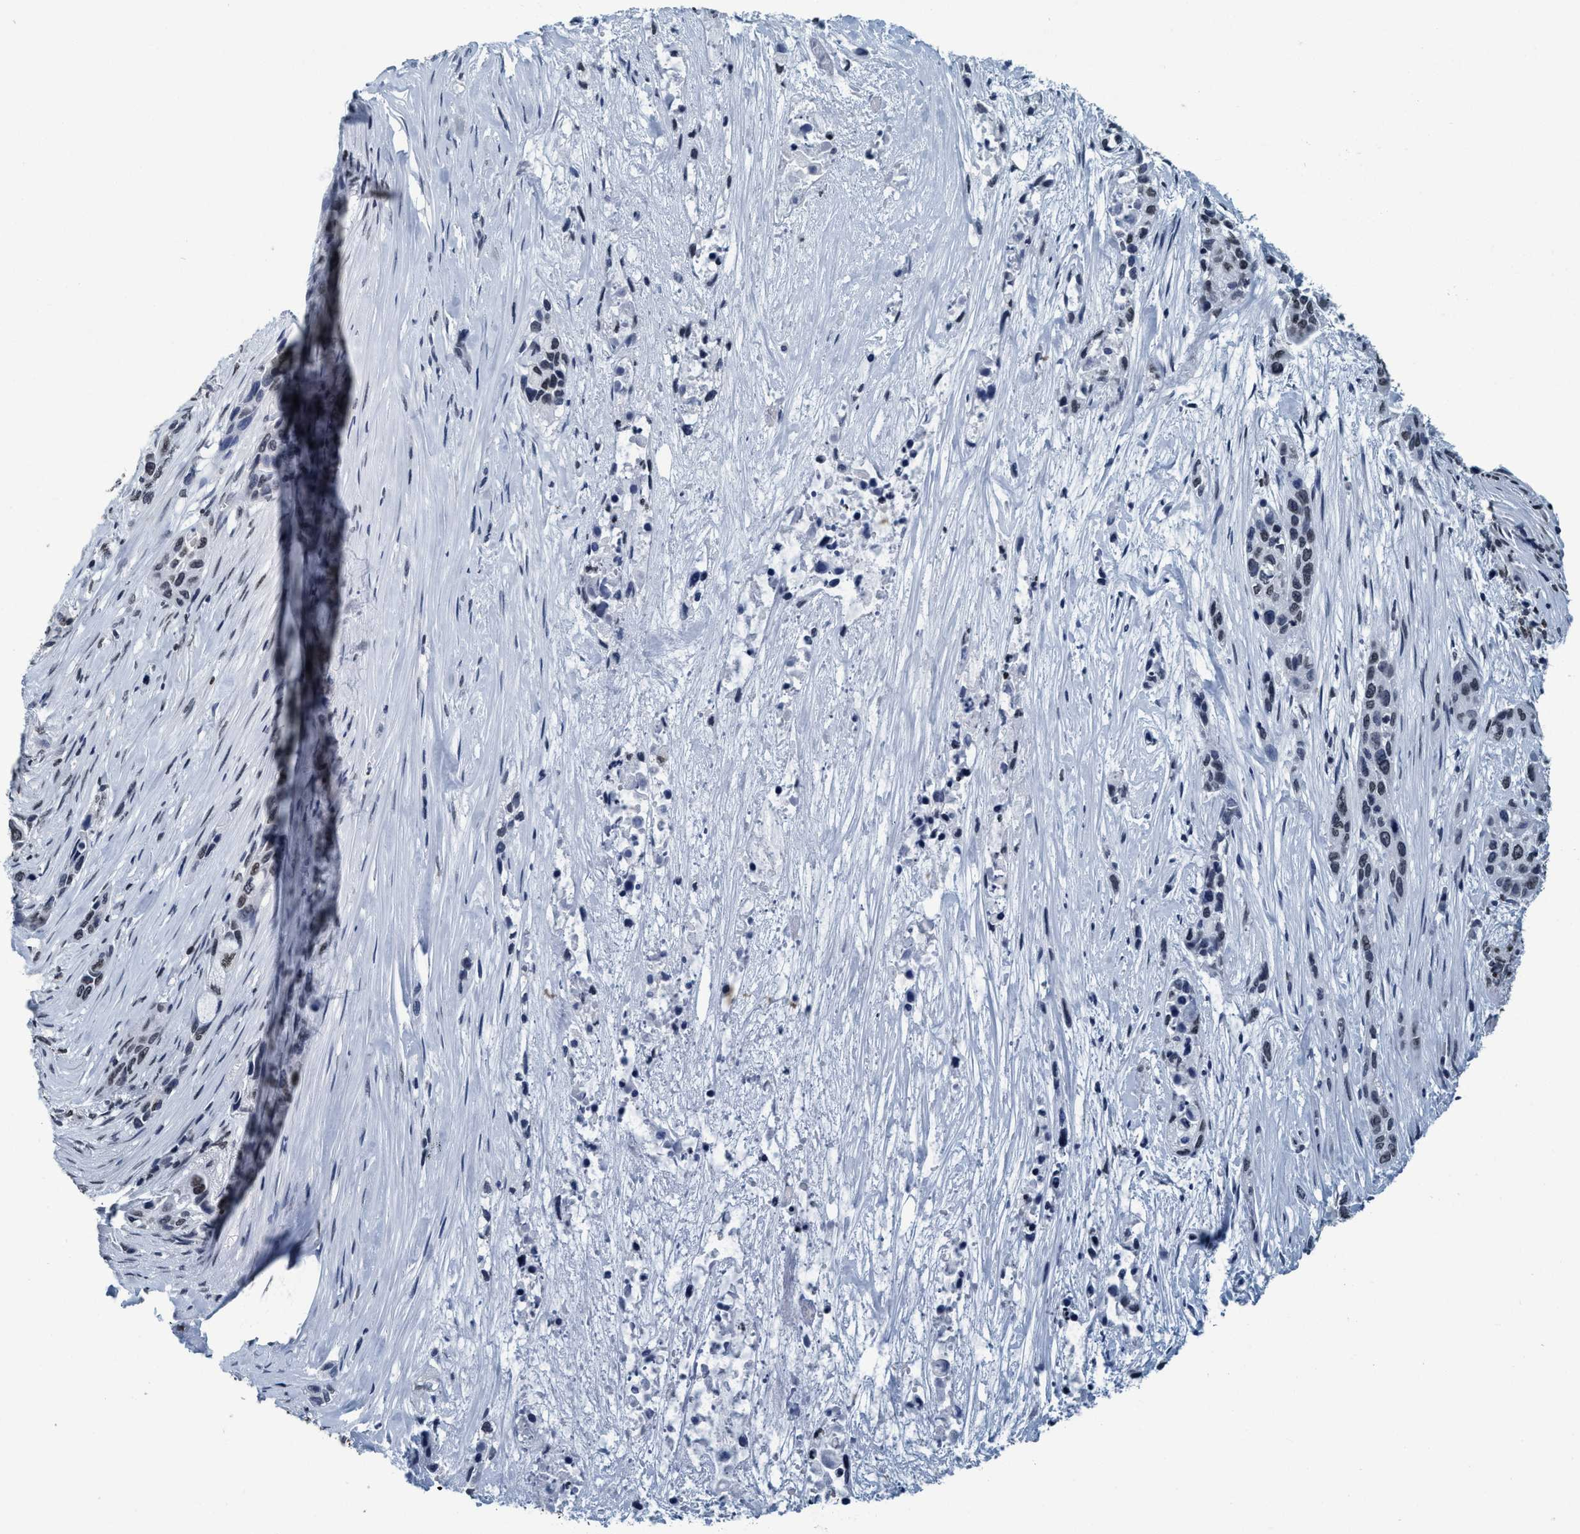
{"staining": {"intensity": "weak", "quantity": ">75%", "location": "nuclear"}, "tissue": "pancreatic cancer", "cell_type": "Tumor cells", "image_type": "cancer", "snomed": [{"axis": "morphology", "description": "Adenocarcinoma, NOS"}, {"axis": "topography", "description": "Pancreas"}], "caption": "Immunohistochemistry (IHC) of human pancreatic adenocarcinoma exhibits low levels of weak nuclear staining in about >75% of tumor cells.", "gene": "CCNE2", "patient": {"sex": "male", "age": 53}}